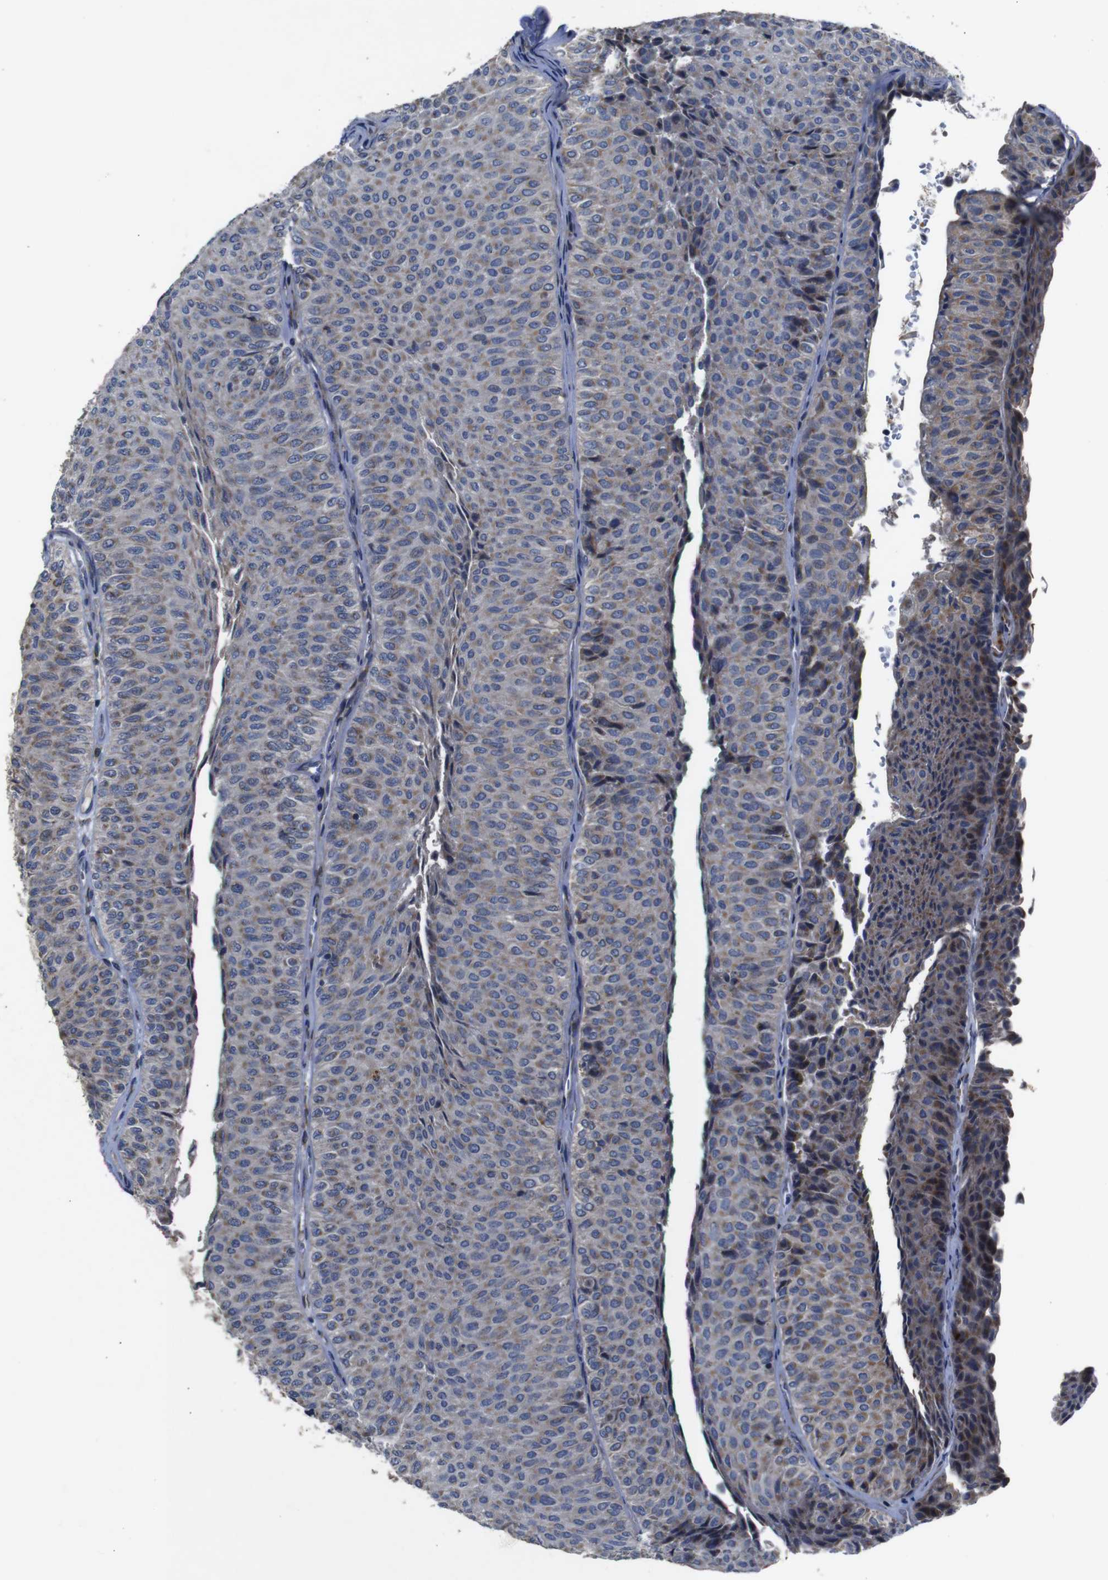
{"staining": {"intensity": "moderate", "quantity": ">75%", "location": "cytoplasmic/membranous"}, "tissue": "urothelial cancer", "cell_type": "Tumor cells", "image_type": "cancer", "snomed": [{"axis": "morphology", "description": "Urothelial carcinoma, Low grade"}, {"axis": "topography", "description": "Urinary bladder"}], "caption": "A high-resolution image shows immunohistochemistry staining of low-grade urothelial carcinoma, which exhibits moderate cytoplasmic/membranous staining in about >75% of tumor cells.", "gene": "CHST10", "patient": {"sex": "male", "age": 78}}